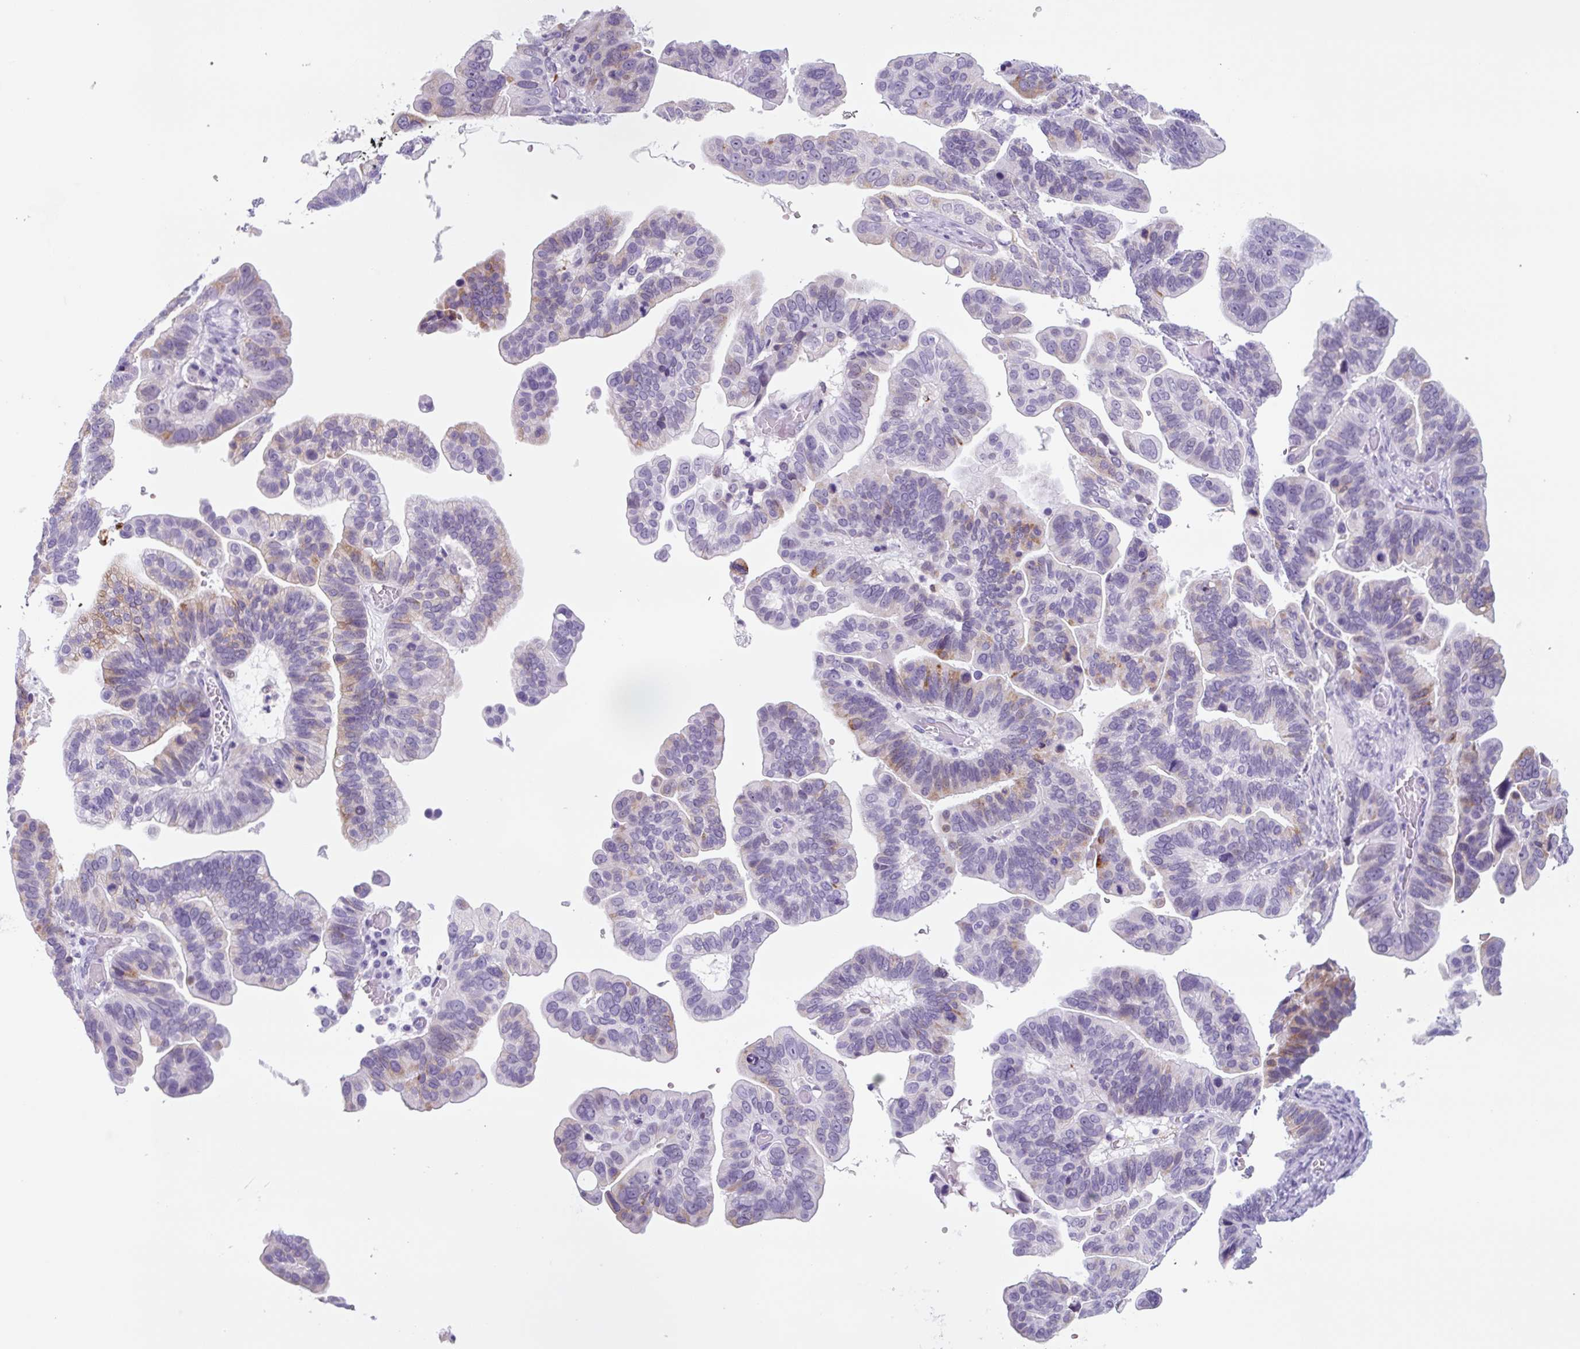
{"staining": {"intensity": "weak", "quantity": "<25%", "location": "cytoplasmic/membranous"}, "tissue": "ovarian cancer", "cell_type": "Tumor cells", "image_type": "cancer", "snomed": [{"axis": "morphology", "description": "Cystadenocarcinoma, serous, NOS"}, {"axis": "topography", "description": "Ovary"}], "caption": "Photomicrograph shows no significant protein positivity in tumor cells of ovarian cancer.", "gene": "TNFRSF8", "patient": {"sex": "female", "age": 56}}